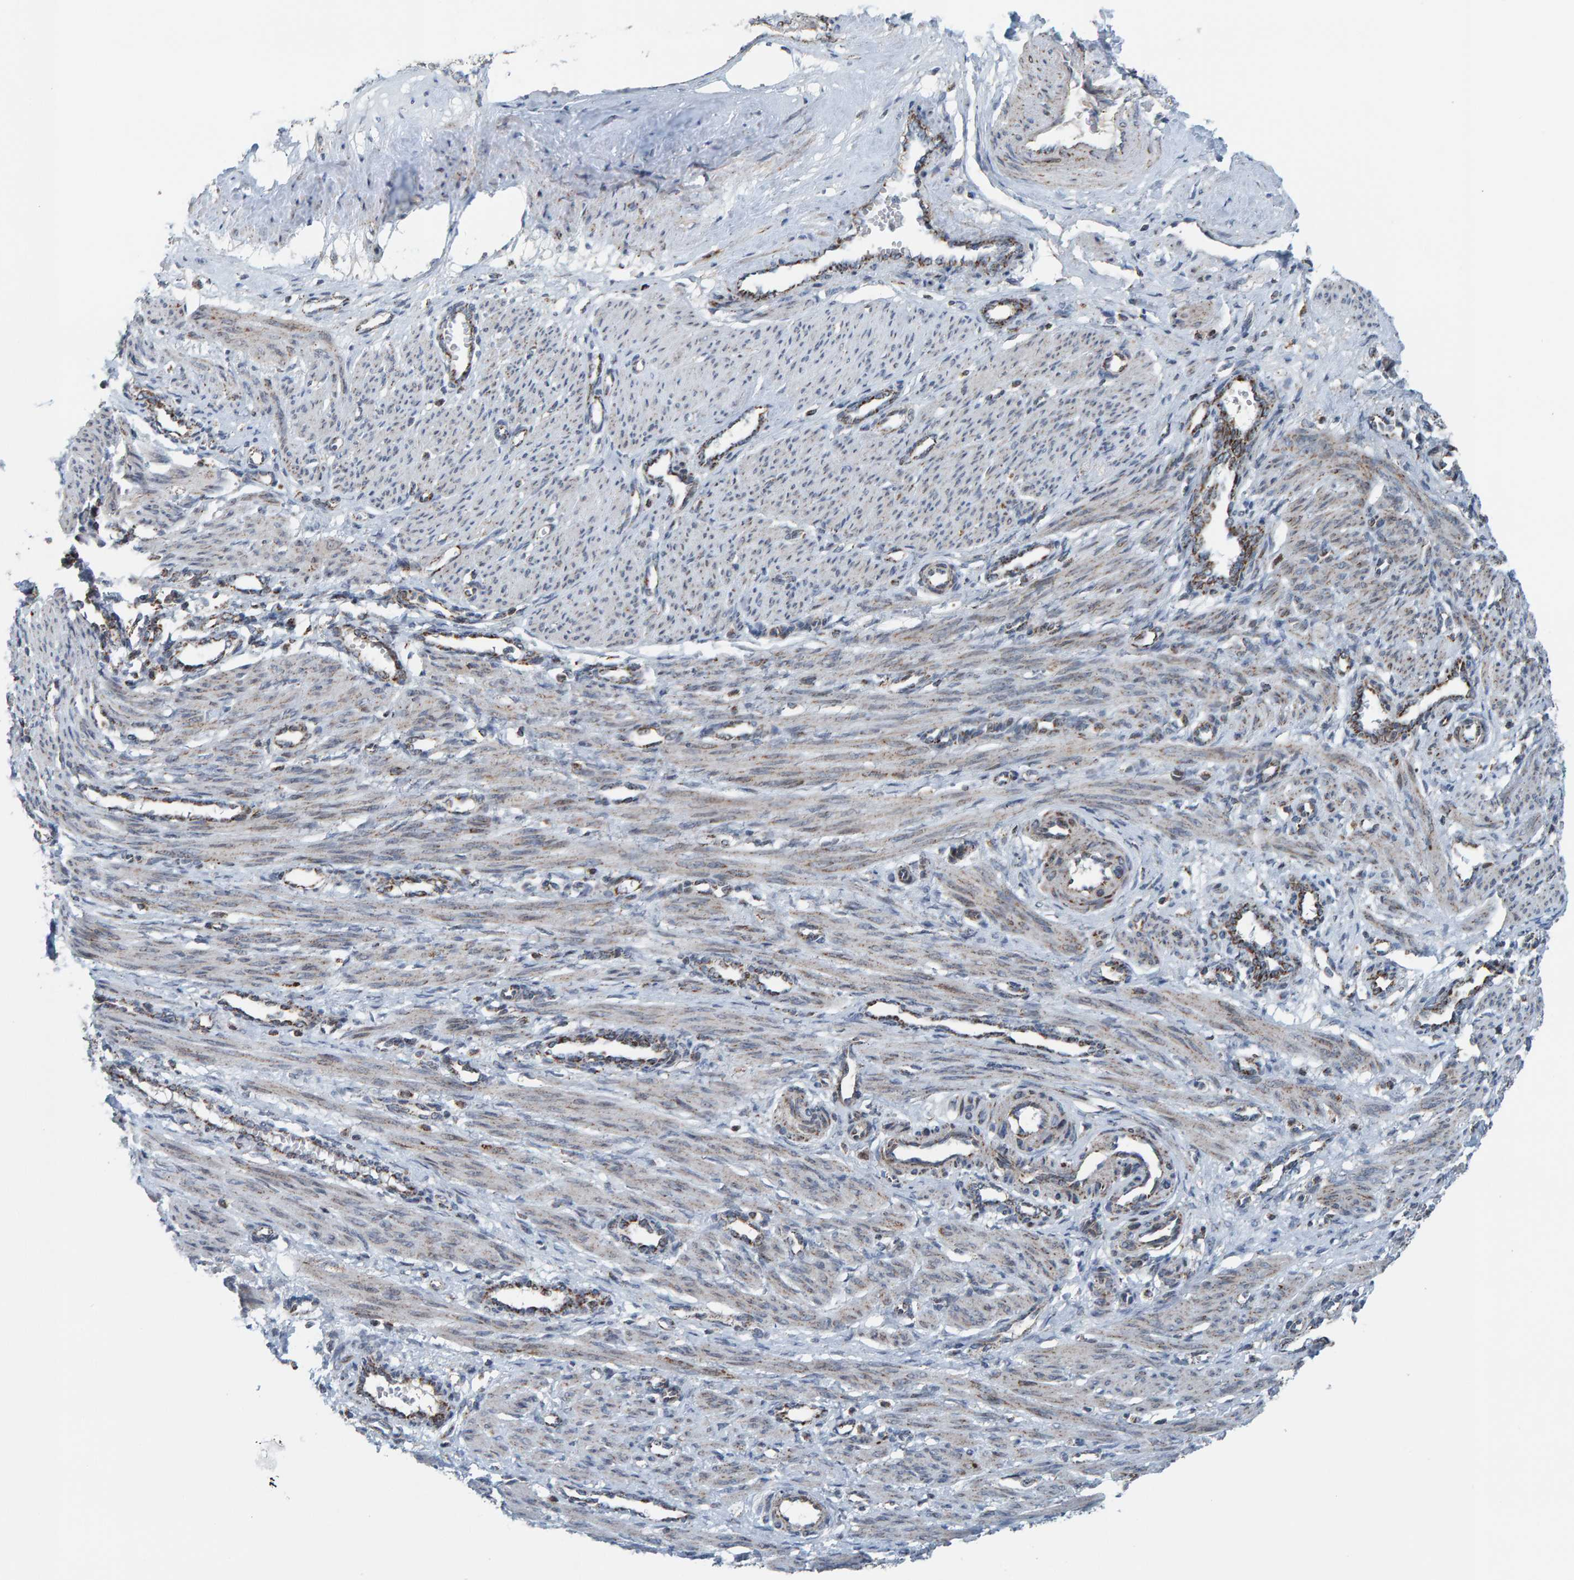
{"staining": {"intensity": "negative", "quantity": "none", "location": "none"}, "tissue": "smooth muscle", "cell_type": "Smooth muscle cells", "image_type": "normal", "snomed": [{"axis": "morphology", "description": "Normal tissue, NOS"}, {"axis": "topography", "description": "Endometrium"}], "caption": "Immunohistochemistry (IHC) of benign smooth muscle displays no expression in smooth muscle cells. (DAB immunohistochemistry (IHC), high magnification).", "gene": "ZNF48", "patient": {"sex": "female", "age": 33}}